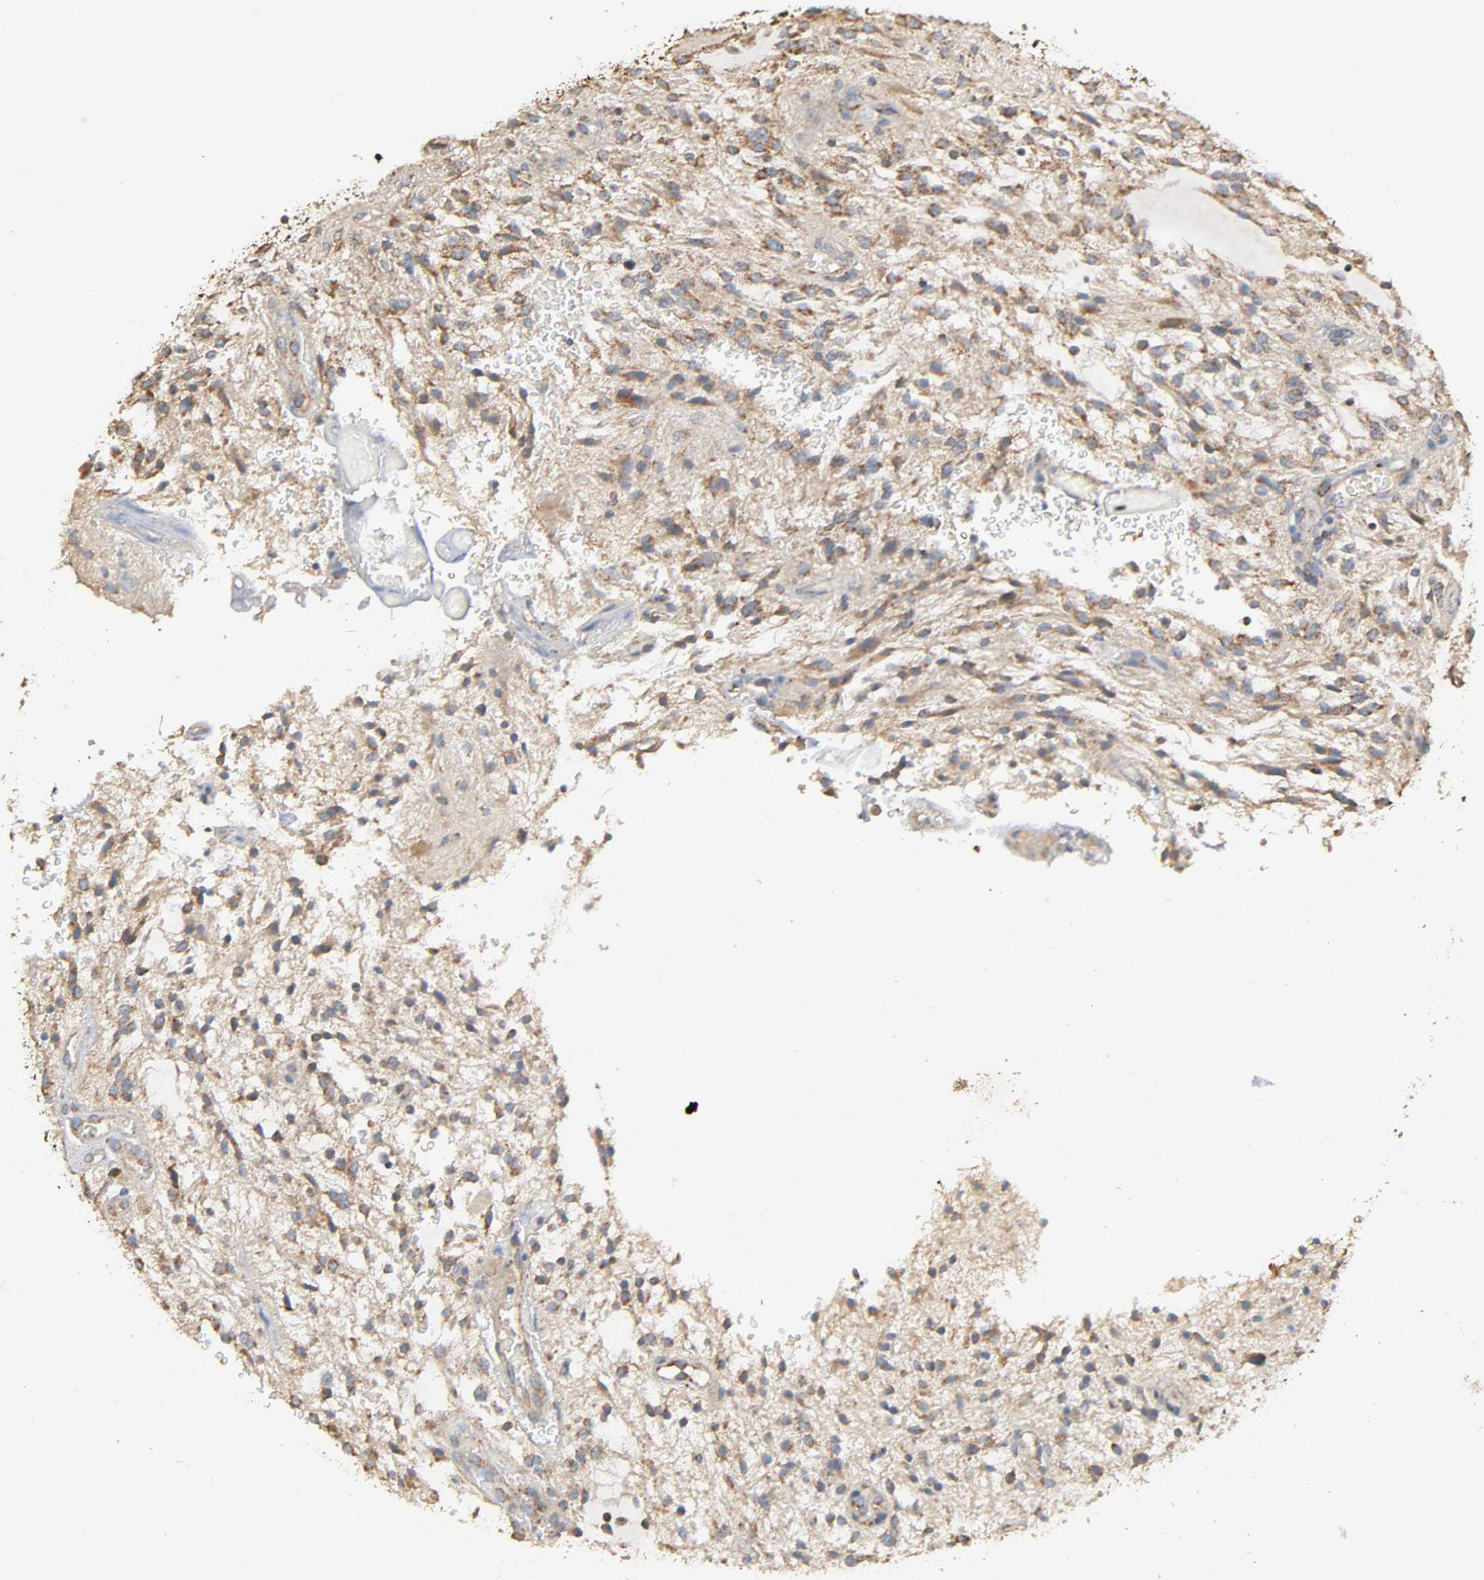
{"staining": {"intensity": "weak", "quantity": ">75%", "location": "cytoplasmic/membranous"}, "tissue": "glioma", "cell_type": "Tumor cells", "image_type": "cancer", "snomed": [{"axis": "morphology", "description": "Glioma, malignant, NOS"}, {"axis": "topography", "description": "Cerebellum"}], "caption": "Immunohistochemistry (DAB (3,3'-diaminobenzidine)) staining of glioma demonstrates weak cytoplasmic/membranous protein expression in approximately >75% of tumor cells.", "gene": "NDUFS3", "patient": {"sex": "female", "age": 10}}